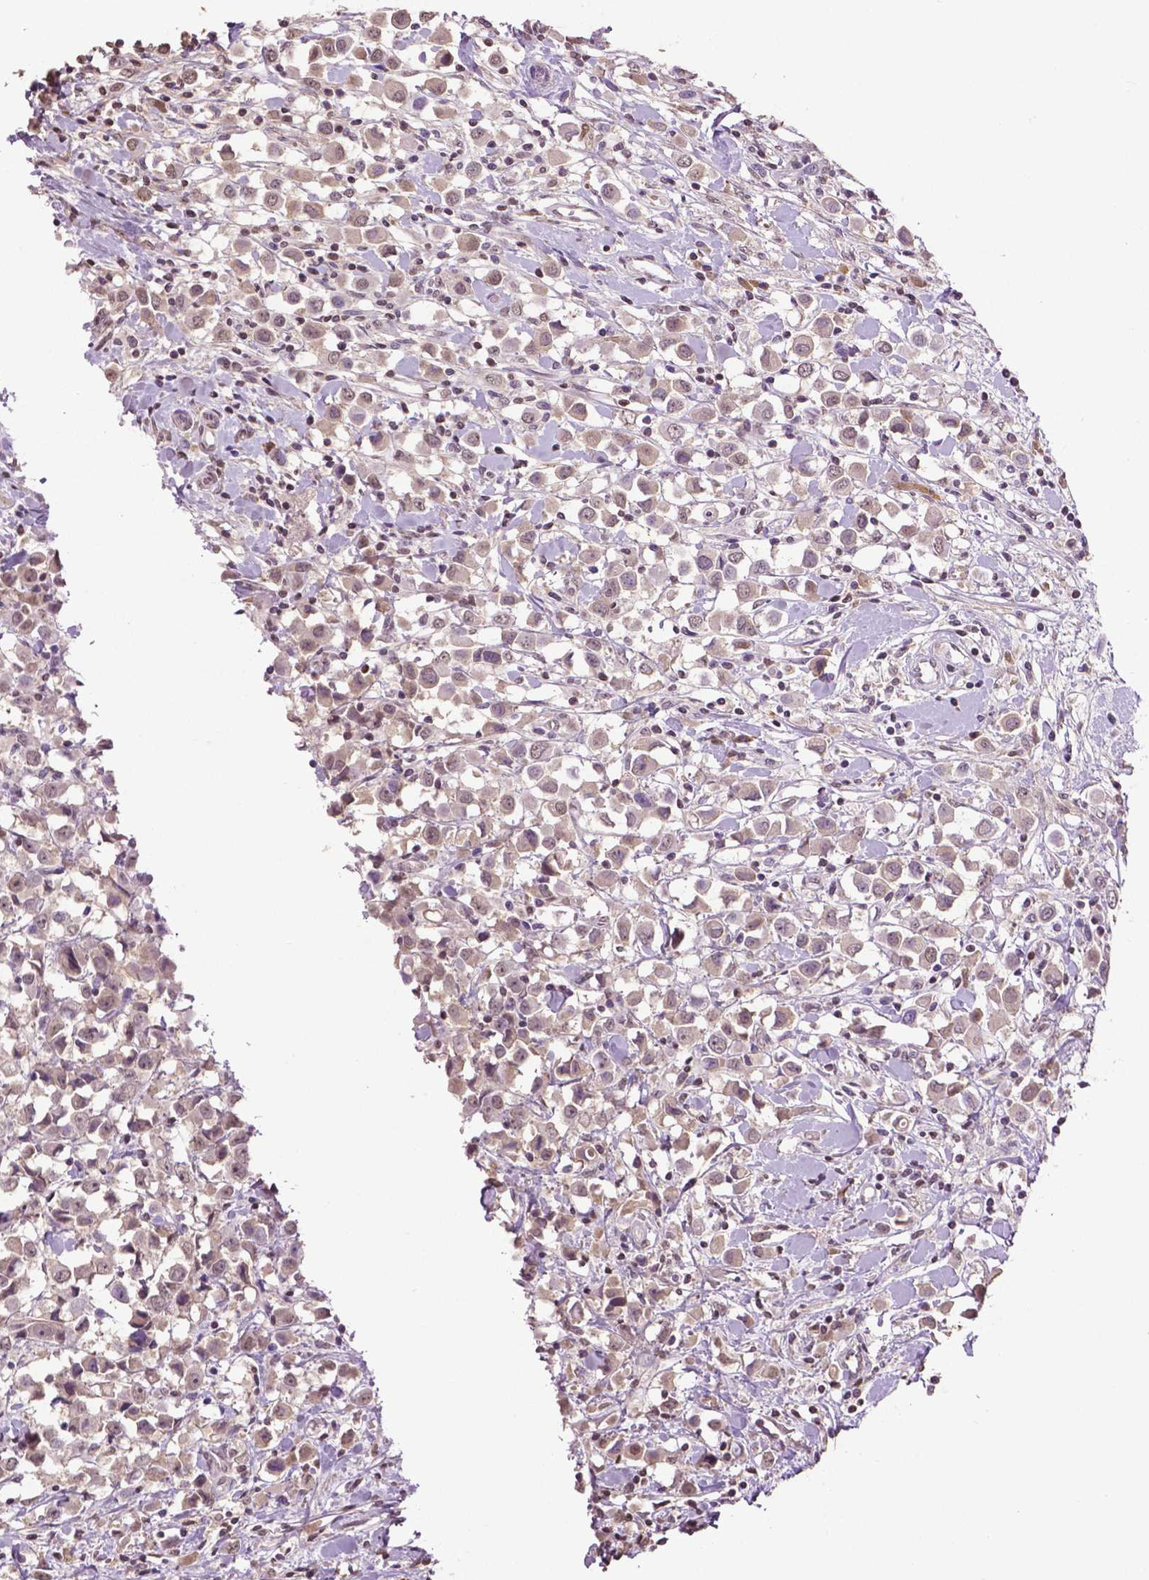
{"staining": {"intensity": "weak", "quantity": "25%-75%", "location": "cytoplasmic/membranous,nuclear"}, "tissue": "breast cancer", "cell_type": "Tumor cells", "image_type": "cancer", "snomed": [{"axis": "morphology", "description": "Duct carcinoma"}, {"axis": "topography", "description": "Breast"}], "caption": "This micrograph displays immunohistochemistry (IHC) staining of human breast cancer, with low weak cytoplasmic/membranous and nuclear staining in about 25%-75% of tumor cells.", "gene": "RUNX3", "patient": {"sex": "female", "age": 61}}